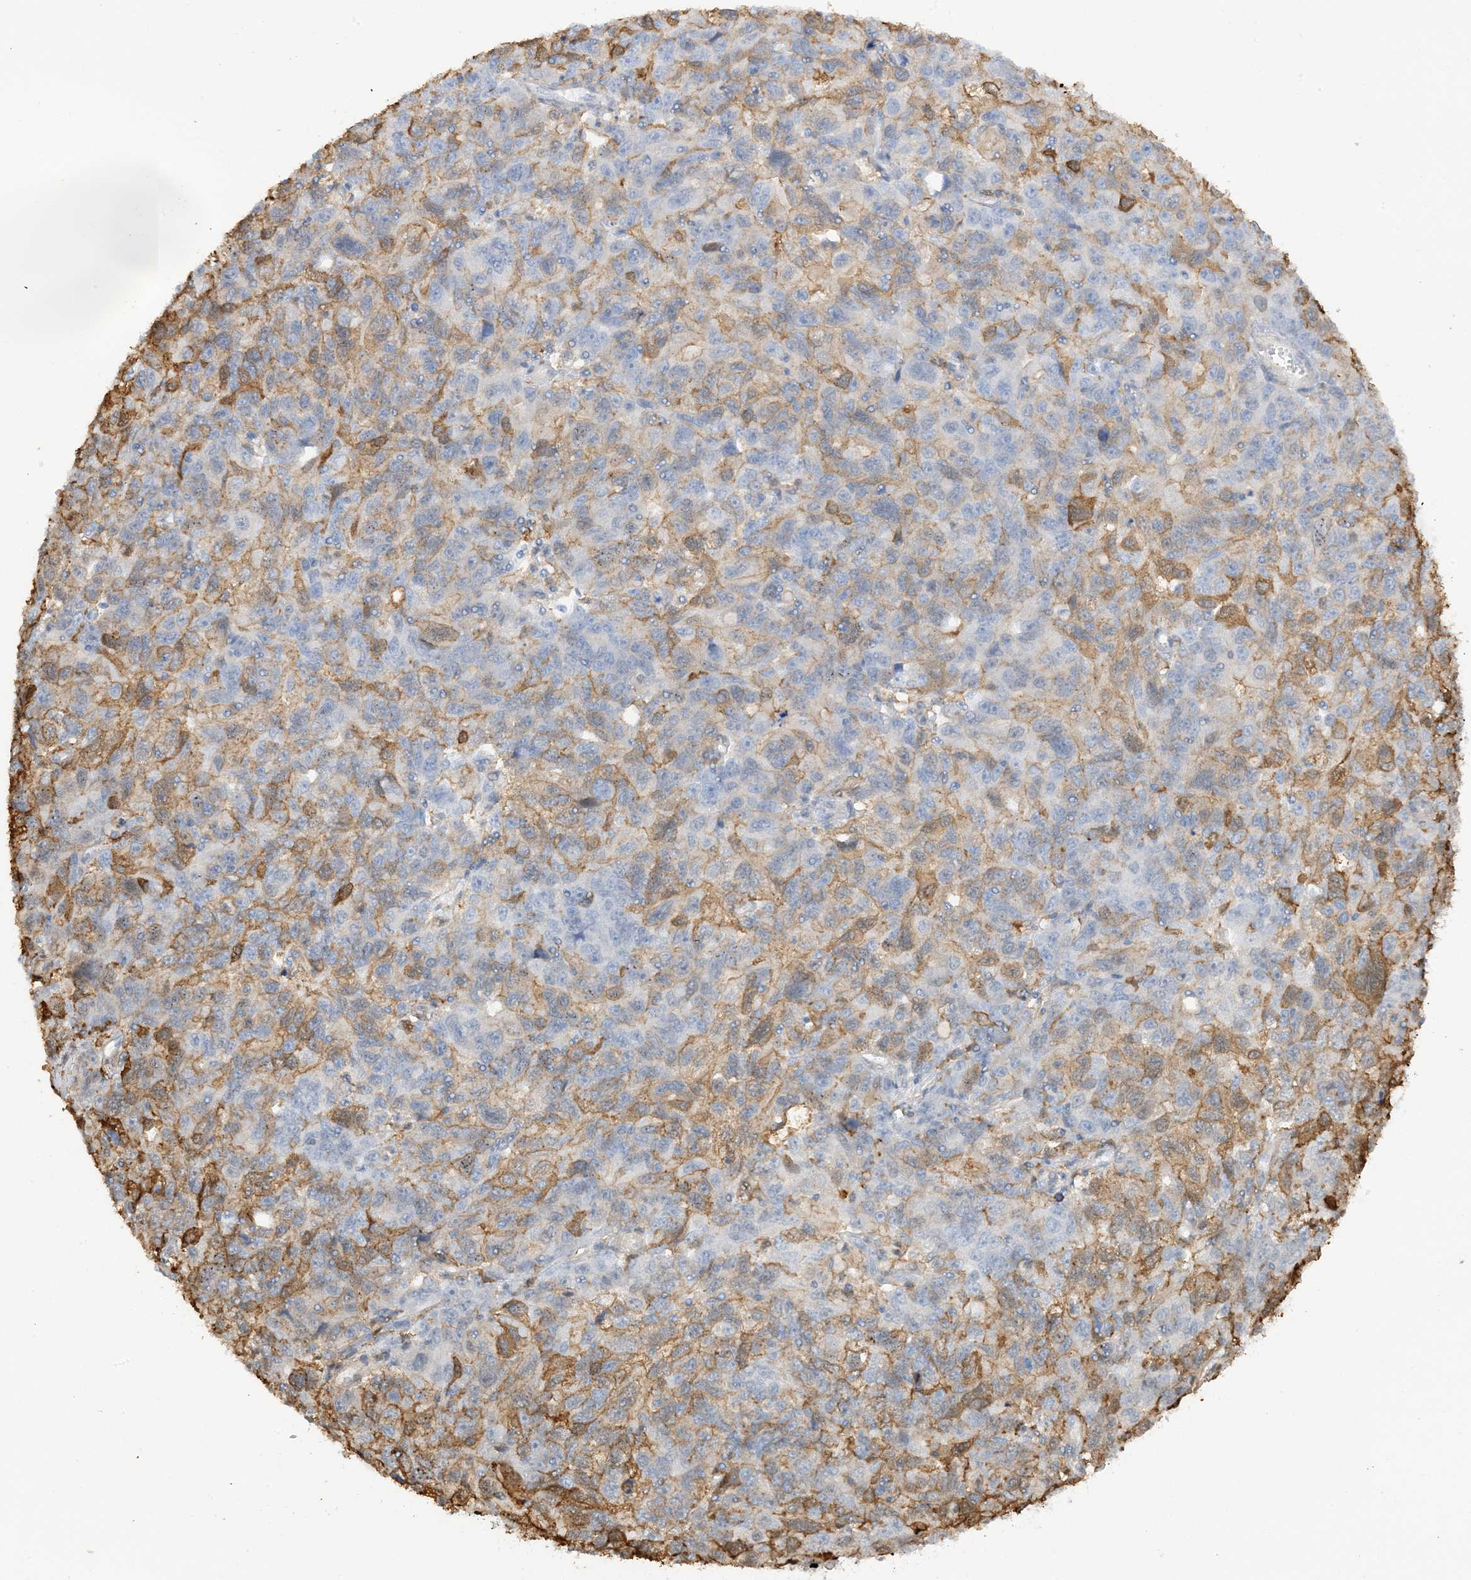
{"staining": {"intensity": "moderate", "quantity": "25%-75%", "location": "cytoplasmic/membranous"}, "tissue": "ovarian cancer", "cell_type": "Tumor cells", "image_type": "cancer", "snomed": [{"axis": "morphology", "description": "Carcinoma, endometroid"}, {"axis": "topography", "description": "Ovary"}], "caption": "Protein staining of endometroid carcinoma (ovarian) tissue displays moderate cytoplasmic/membranous positivity in approximately 25%-75% of tumor cells. The protein is stained brown, and the nuclei are stained in blue (DAB IHC with brightfield microscopy, high magnification).", "gene": "PHACTR2", "patient": {"sex": "female", "age": 42}}